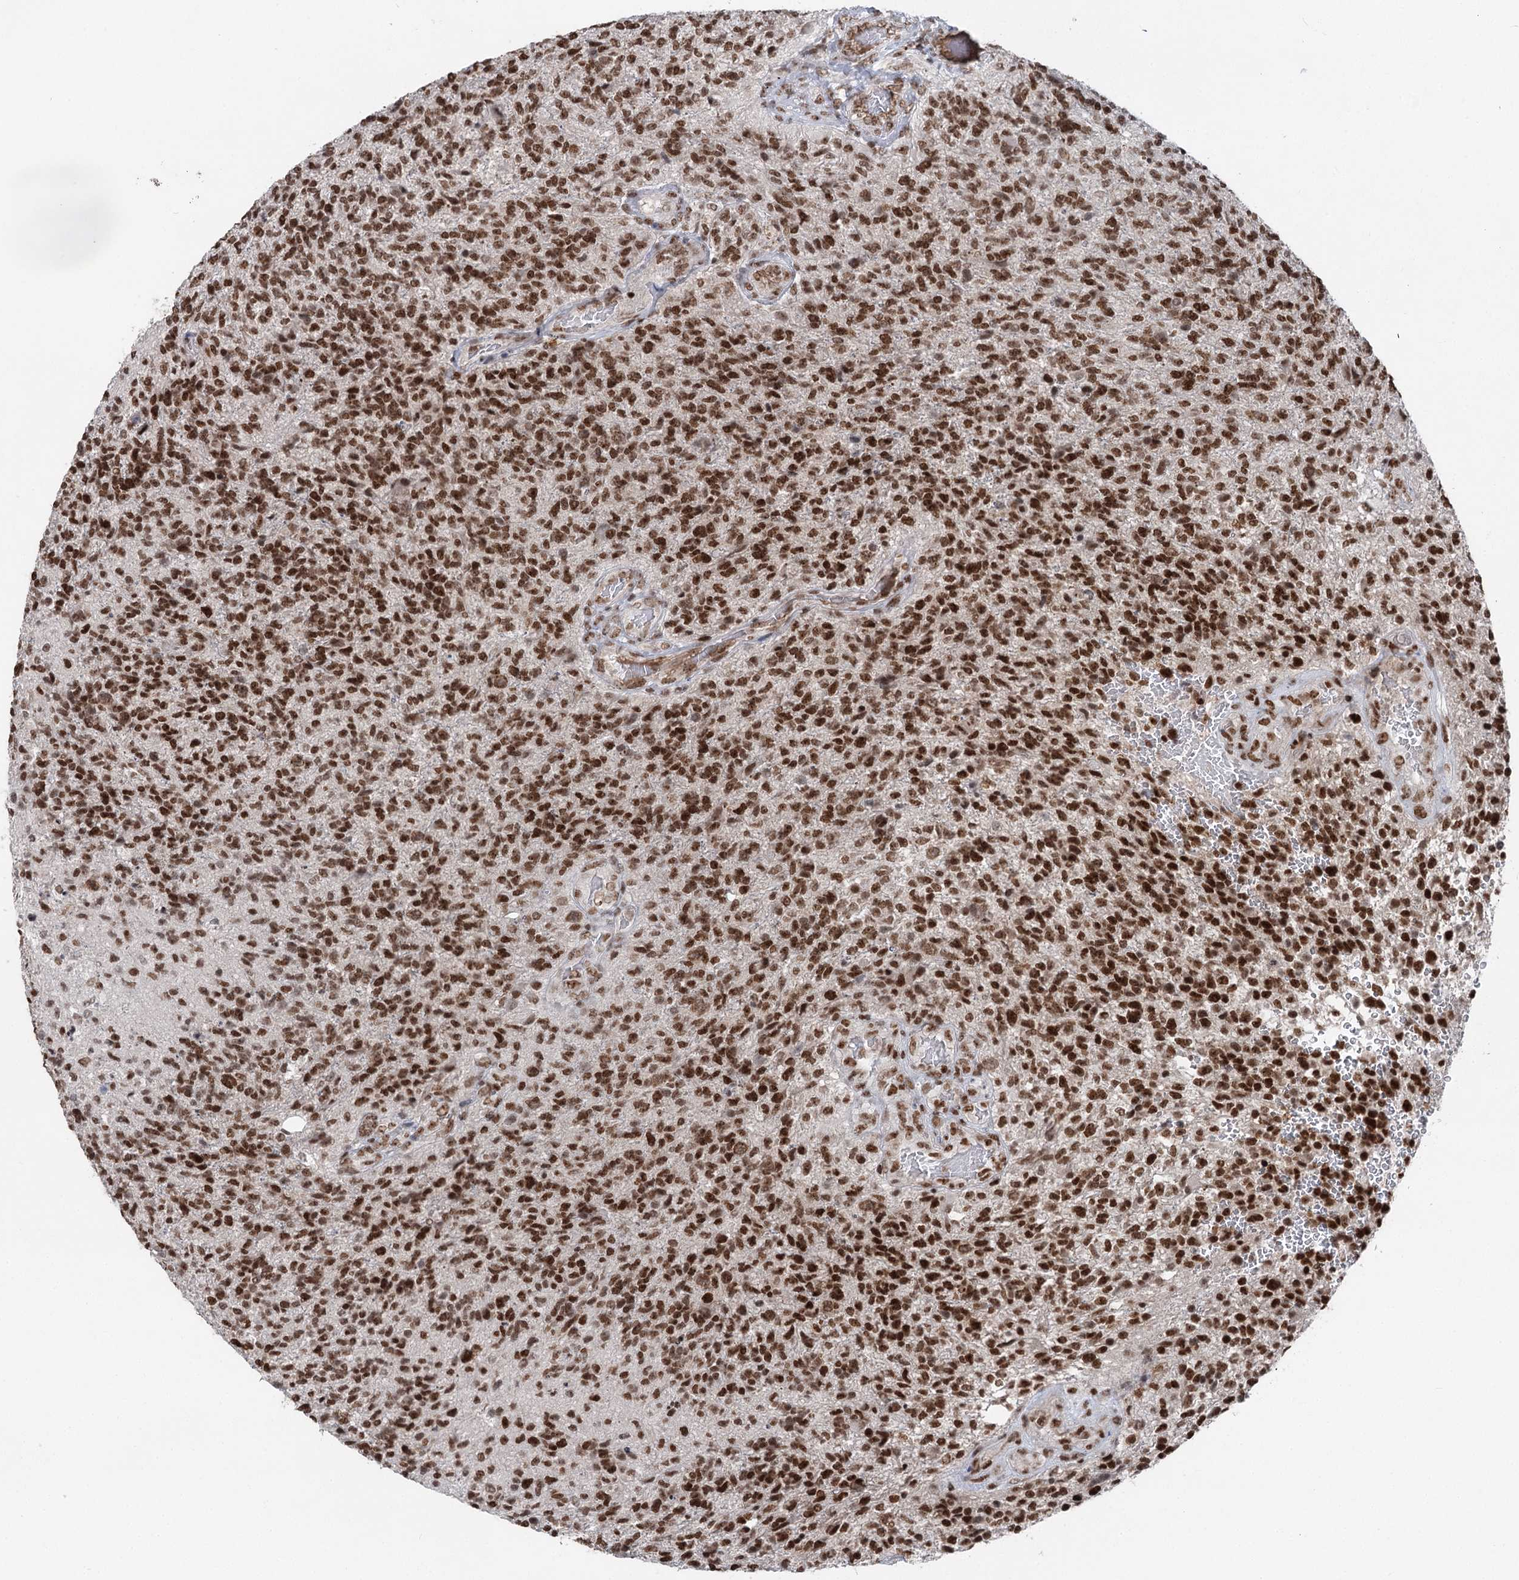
{"staining": {"intensity": "strong", "quantity": ">75%", "location": "nuclear"}, "tissue": "glioma", "cell_type": "Tumor cells", "image_type": "cancer", "snomed": [{"axis": "morphology", "description": "Glioma, malignant, High grade"}, {"axis": "topography", "description": "Brain"}], "caption": "About >75% of tumor cells in human malignant glioma (high-grade) display strong nuclear protein expression as visualized by brown immunohistochemical staining.", "gene": "CGGBP1", "patient": {"sex": "male", "age": 56}}